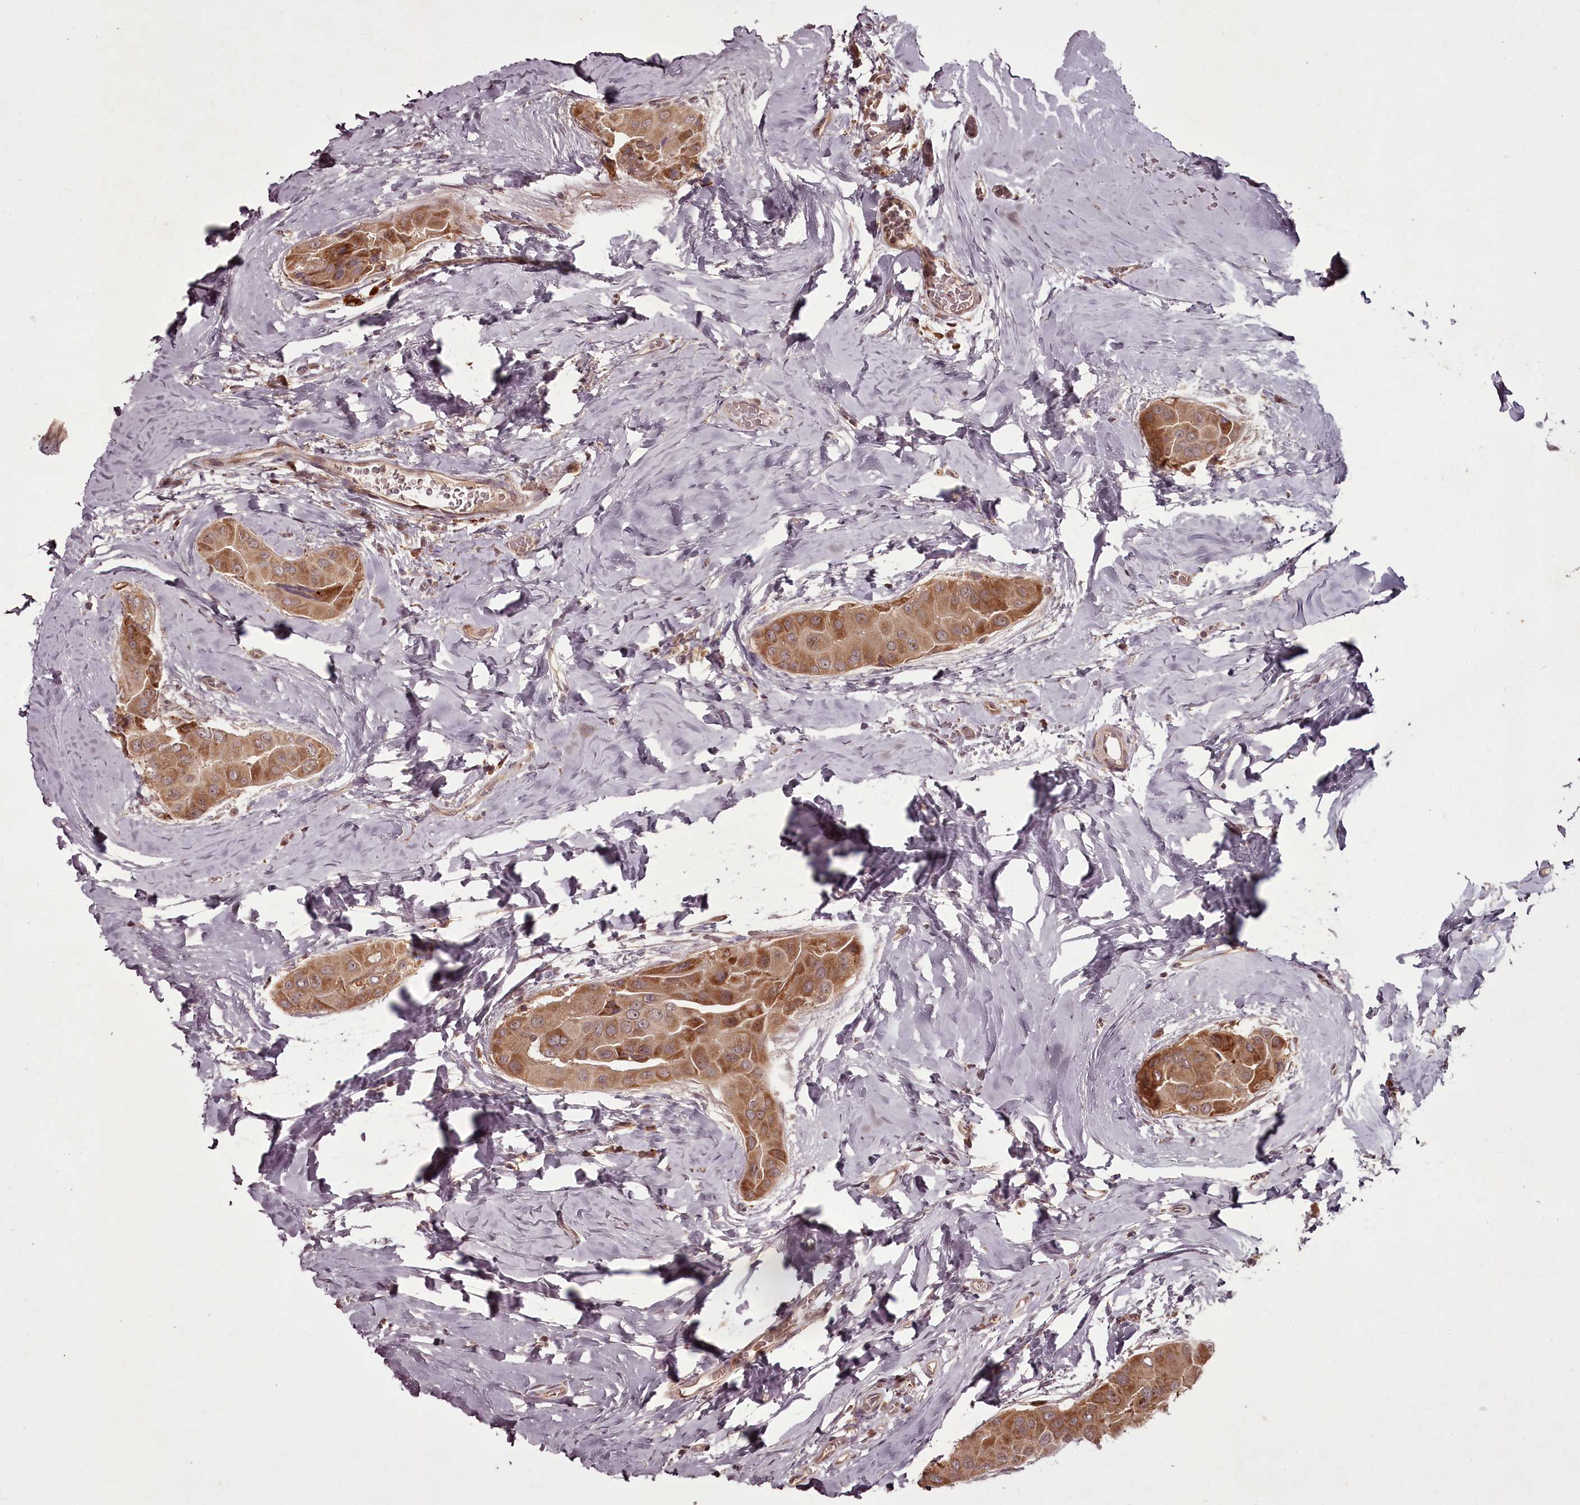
{"staining": {"intensity": "moderate", "quantity": ">75%", "location": "cytoplasmic/membranous"}, "tissue": "thyroid cancer", "cell_type": "Tumor cells", "image_type": "cancer", "snomed": [{"axis": "morphology", "description": "Papillary adenocarcinoma, NOS"}, {"axis": "topography", "description": "Thyroid gland"}], "caption": "DAB immunohistochemical staining of thyroid cancer exhibits moderate cytoplasmic/membranous protein staining in about >75% of tumor cells.", "gene": "PCBP2", "patient": {"sex": "male", "age": 33}}